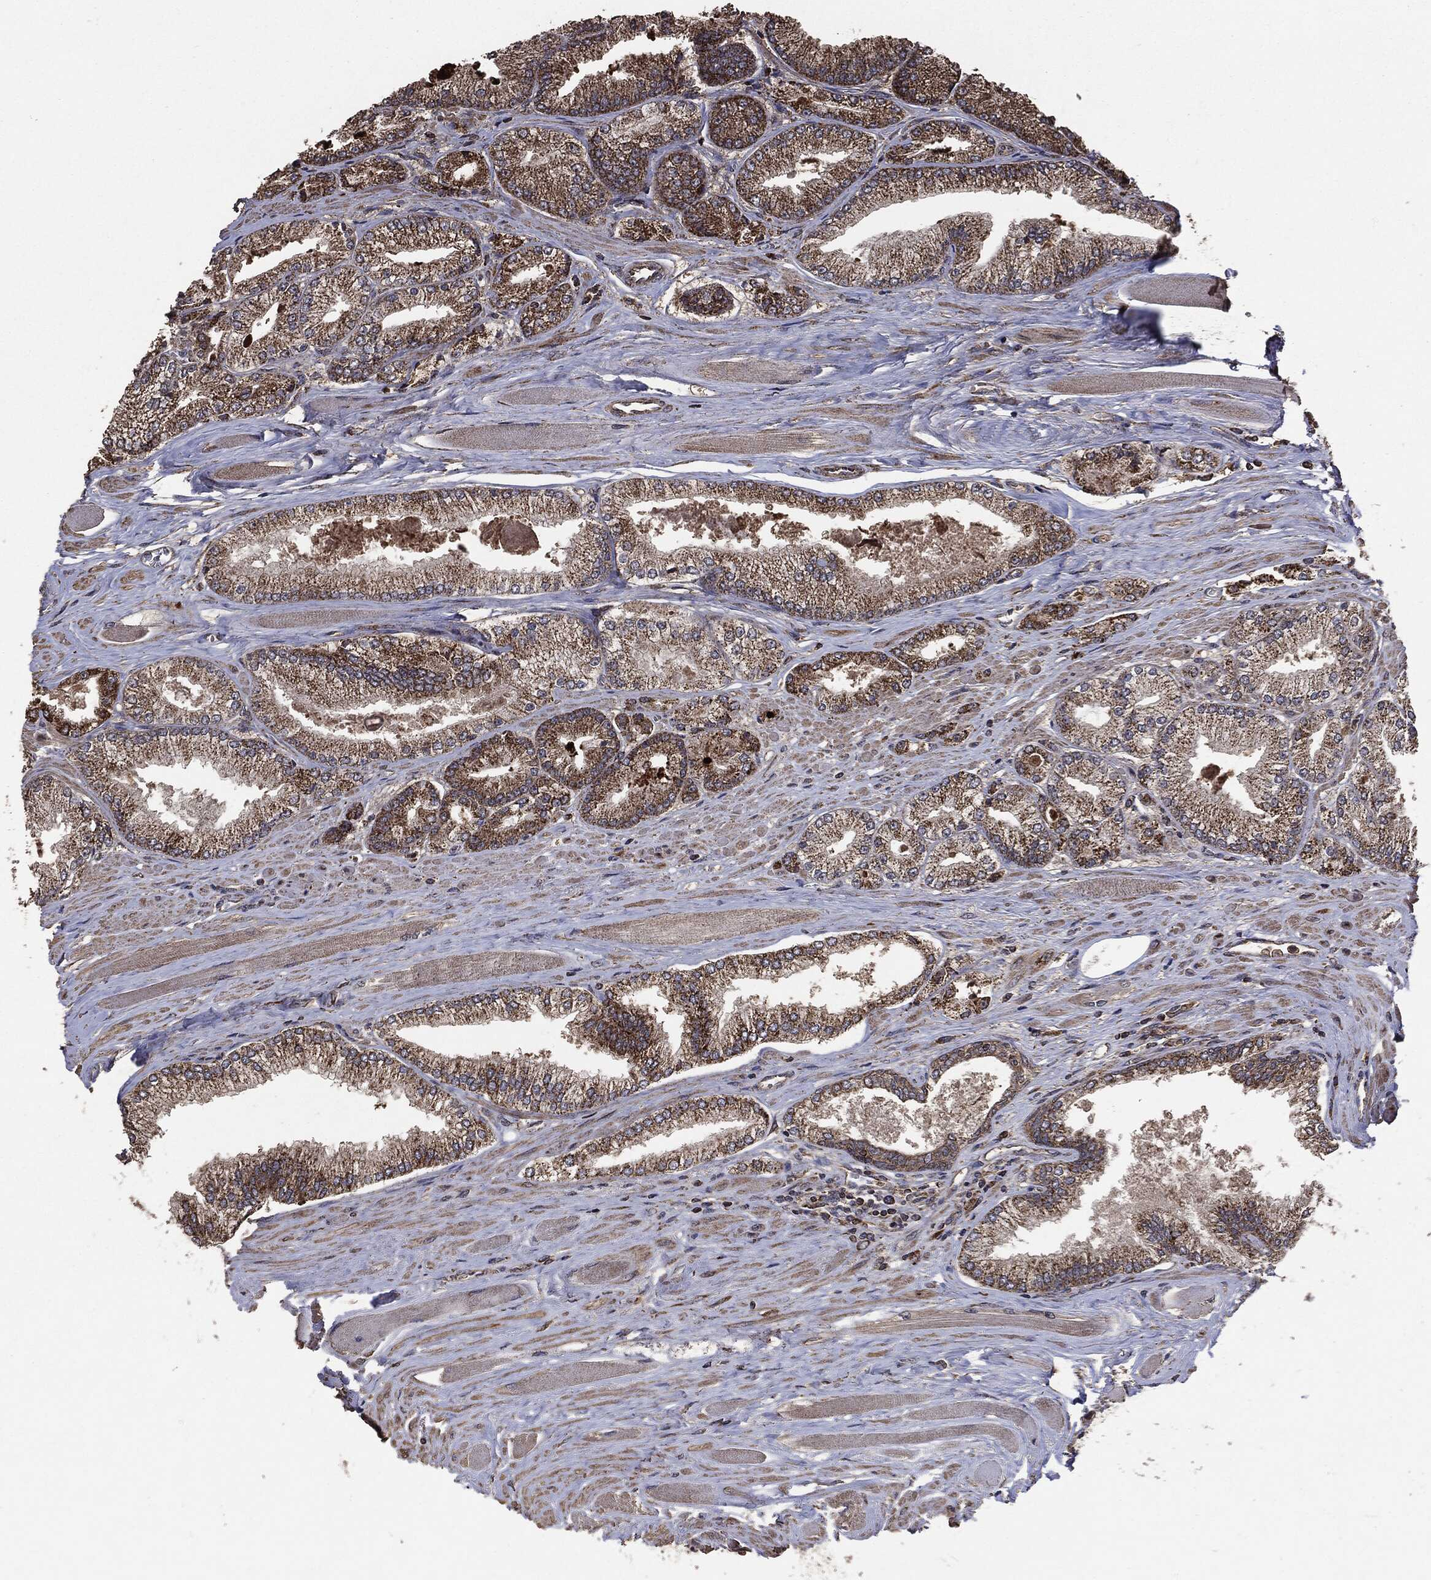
{"staining": {"intensity": "moderate", "quantity": ">75%", "location": "cytoplasmic/membranous"}, "tissue": "prostate cancer", "cell_type": "Tumor cells", "image_type": "cancer", "snomed": [{"axis": "morphology", "description": "Adenocarcinoma, Low grade"}, {"axis": "topography", "description": "Prostate"}], "caption": "Immunohistochemistry (DAB) staining of human adenocarcinoma (low-grade) (prostate) demonstrates moderate cytoplasmic/membranous protein expression in about >75% of tumor cells.", "gene": "MTOR", "patient": {"sex": "male", "age": 67}}